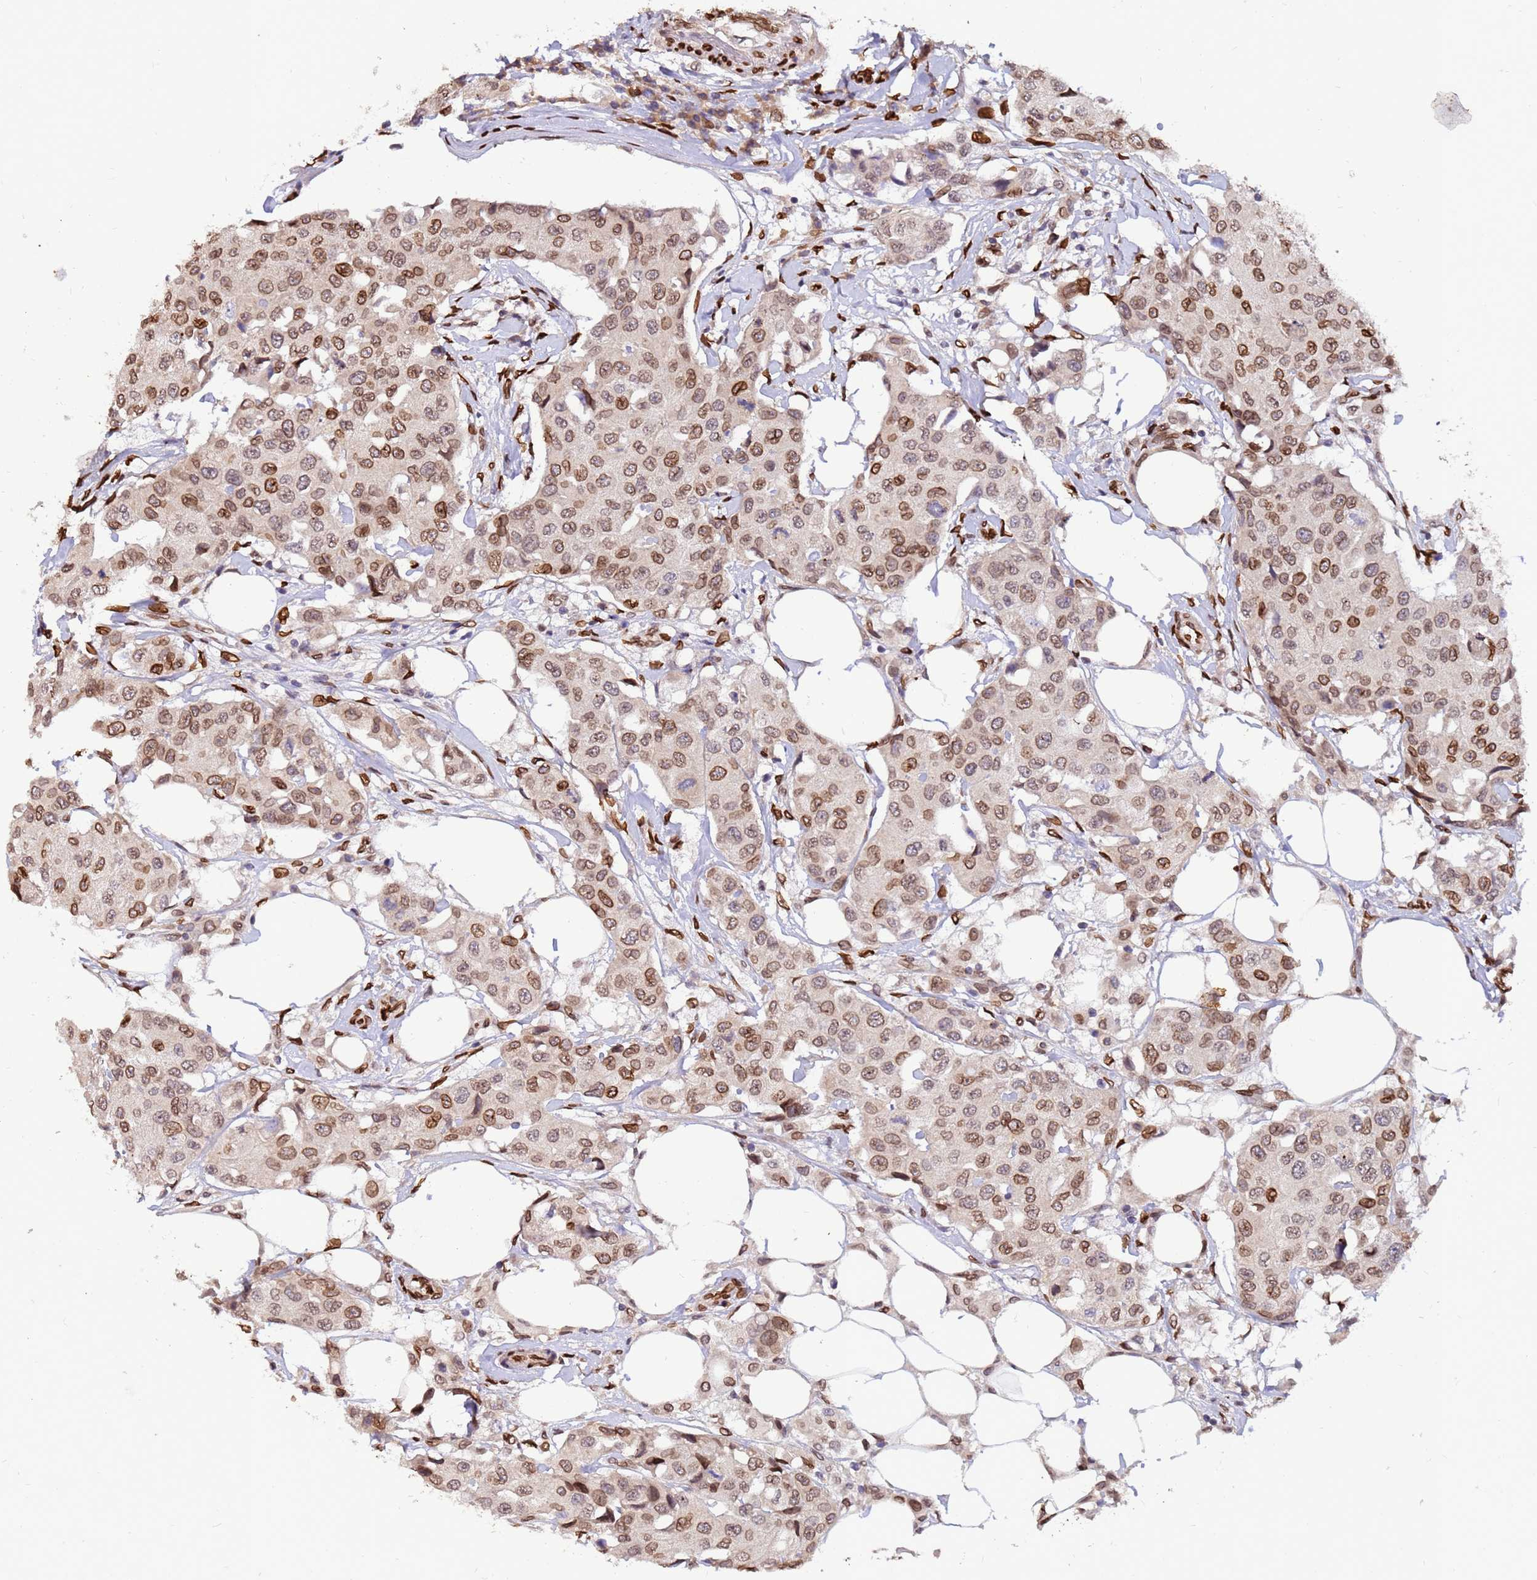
{"staining": {"intensity": "moderate", "quantity": ">75%", "location": "cytoplasmic/membranous,nuclear"}, "tissue": "breast cancer", "cell_type": "Tumor cells", "image_type": "cancer", "snomed": [{"axis": "morphology", "description": "Duct carcinoma"}, {"axis": "topography", "description": "Breast"}], "caption": "The immunohistochemical stain labels moderate cytoplasmic/membranous and nuclear staining in tumor cells of breast intraductal carcinoma tissue.", "gene": "GPR135", "patient": {"sex": "female", "age": 80}}